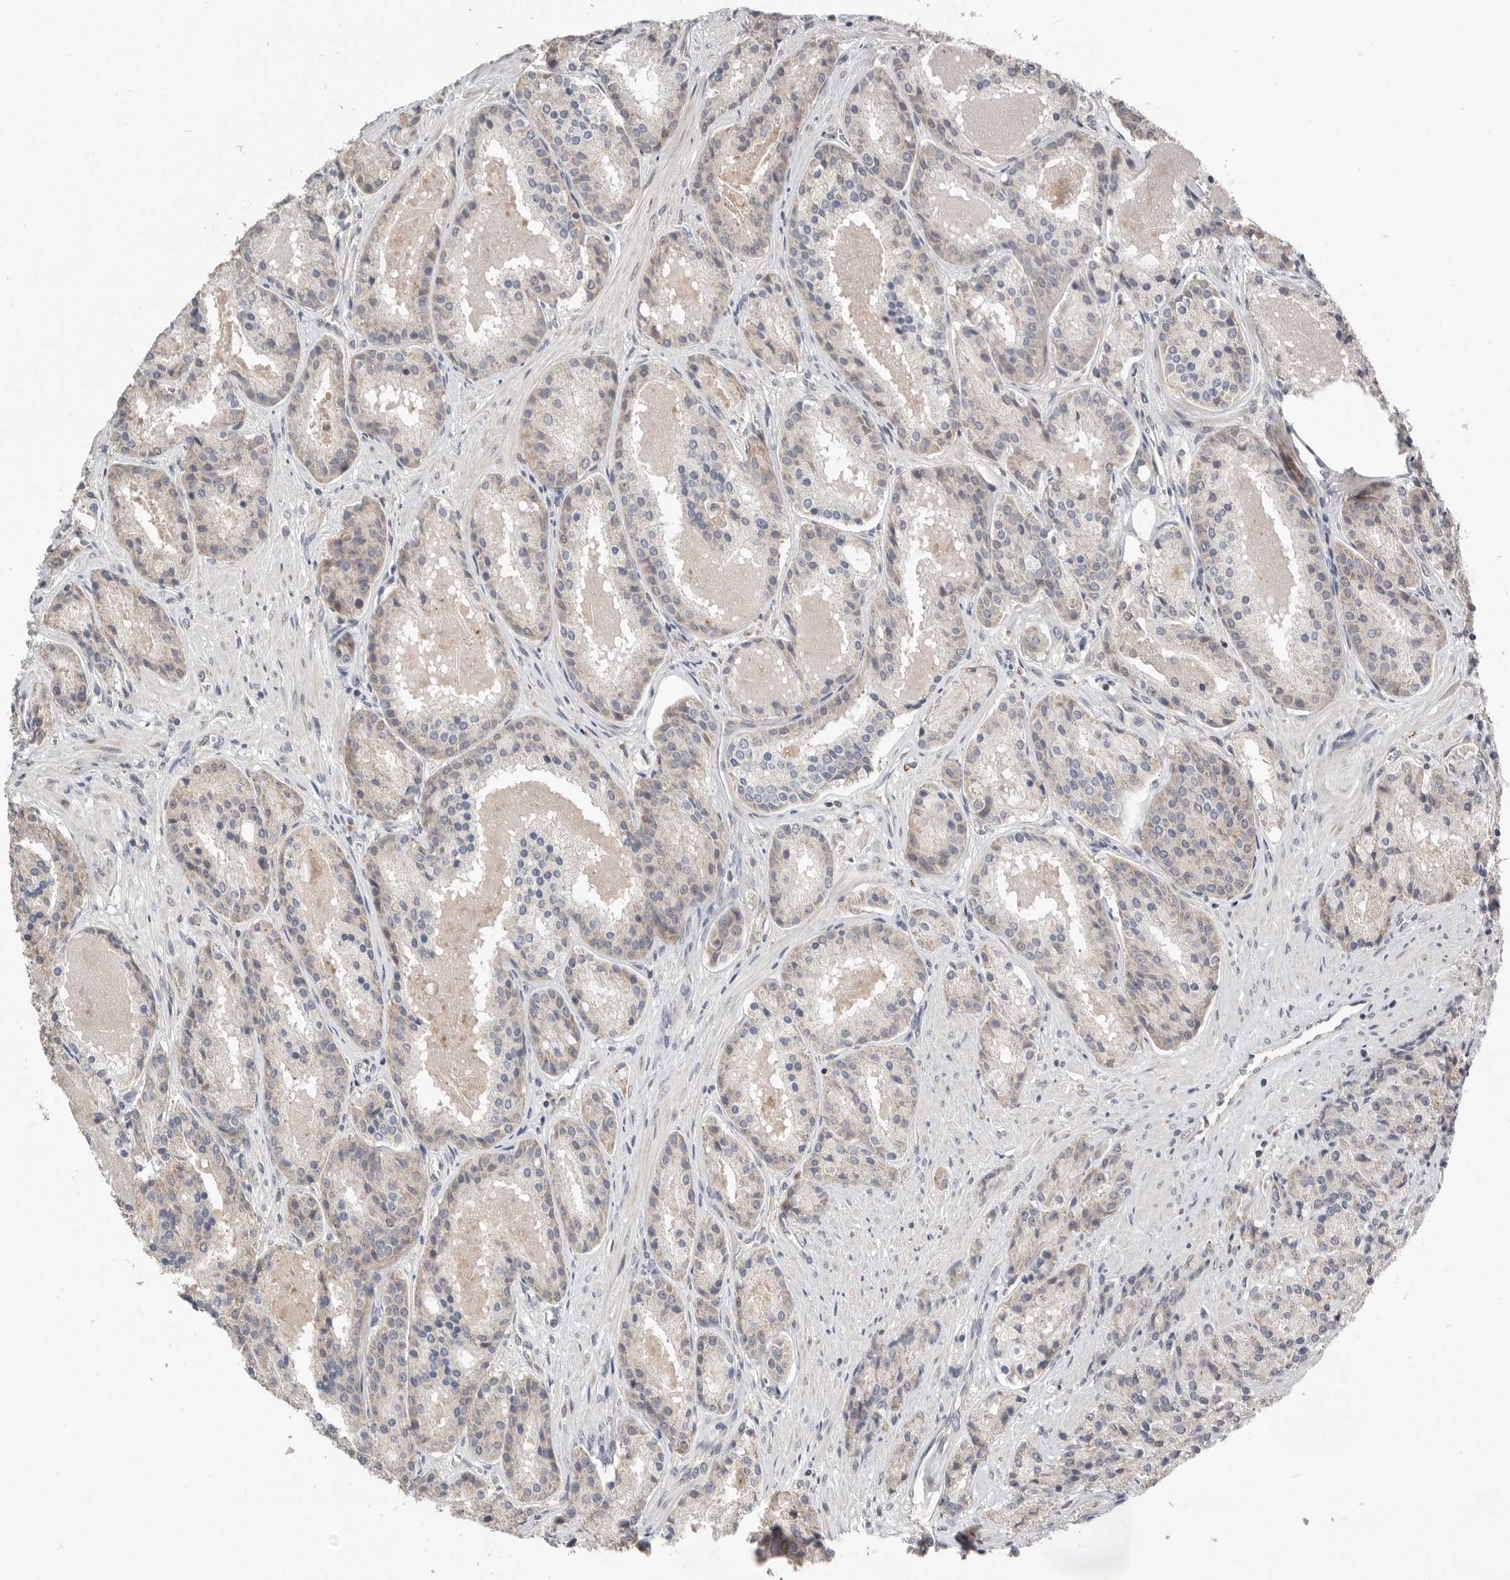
{"staining": {"intensity": "weak", "quantity": "25%-75%", "location": "nuclear"}, "tissue": "prostate cancer", "cell_type": "Tumor cells", "image_type": "cancer", "snomed": [{"axis": "morphology", "description": "Adenocarcinoma, High grade"}, {"axis": "topography", "description": "Prostate"}], "caption": "DAB immunohistochemical staining of prostate cancer exhibits weak nuclear protein staining in about 25%-75% of tumor cells. (DAB = brown stain, brightfield microscopy at high magnification).", "gene": "BRCA2", "patient": {"sex": "male", "age": 60}}